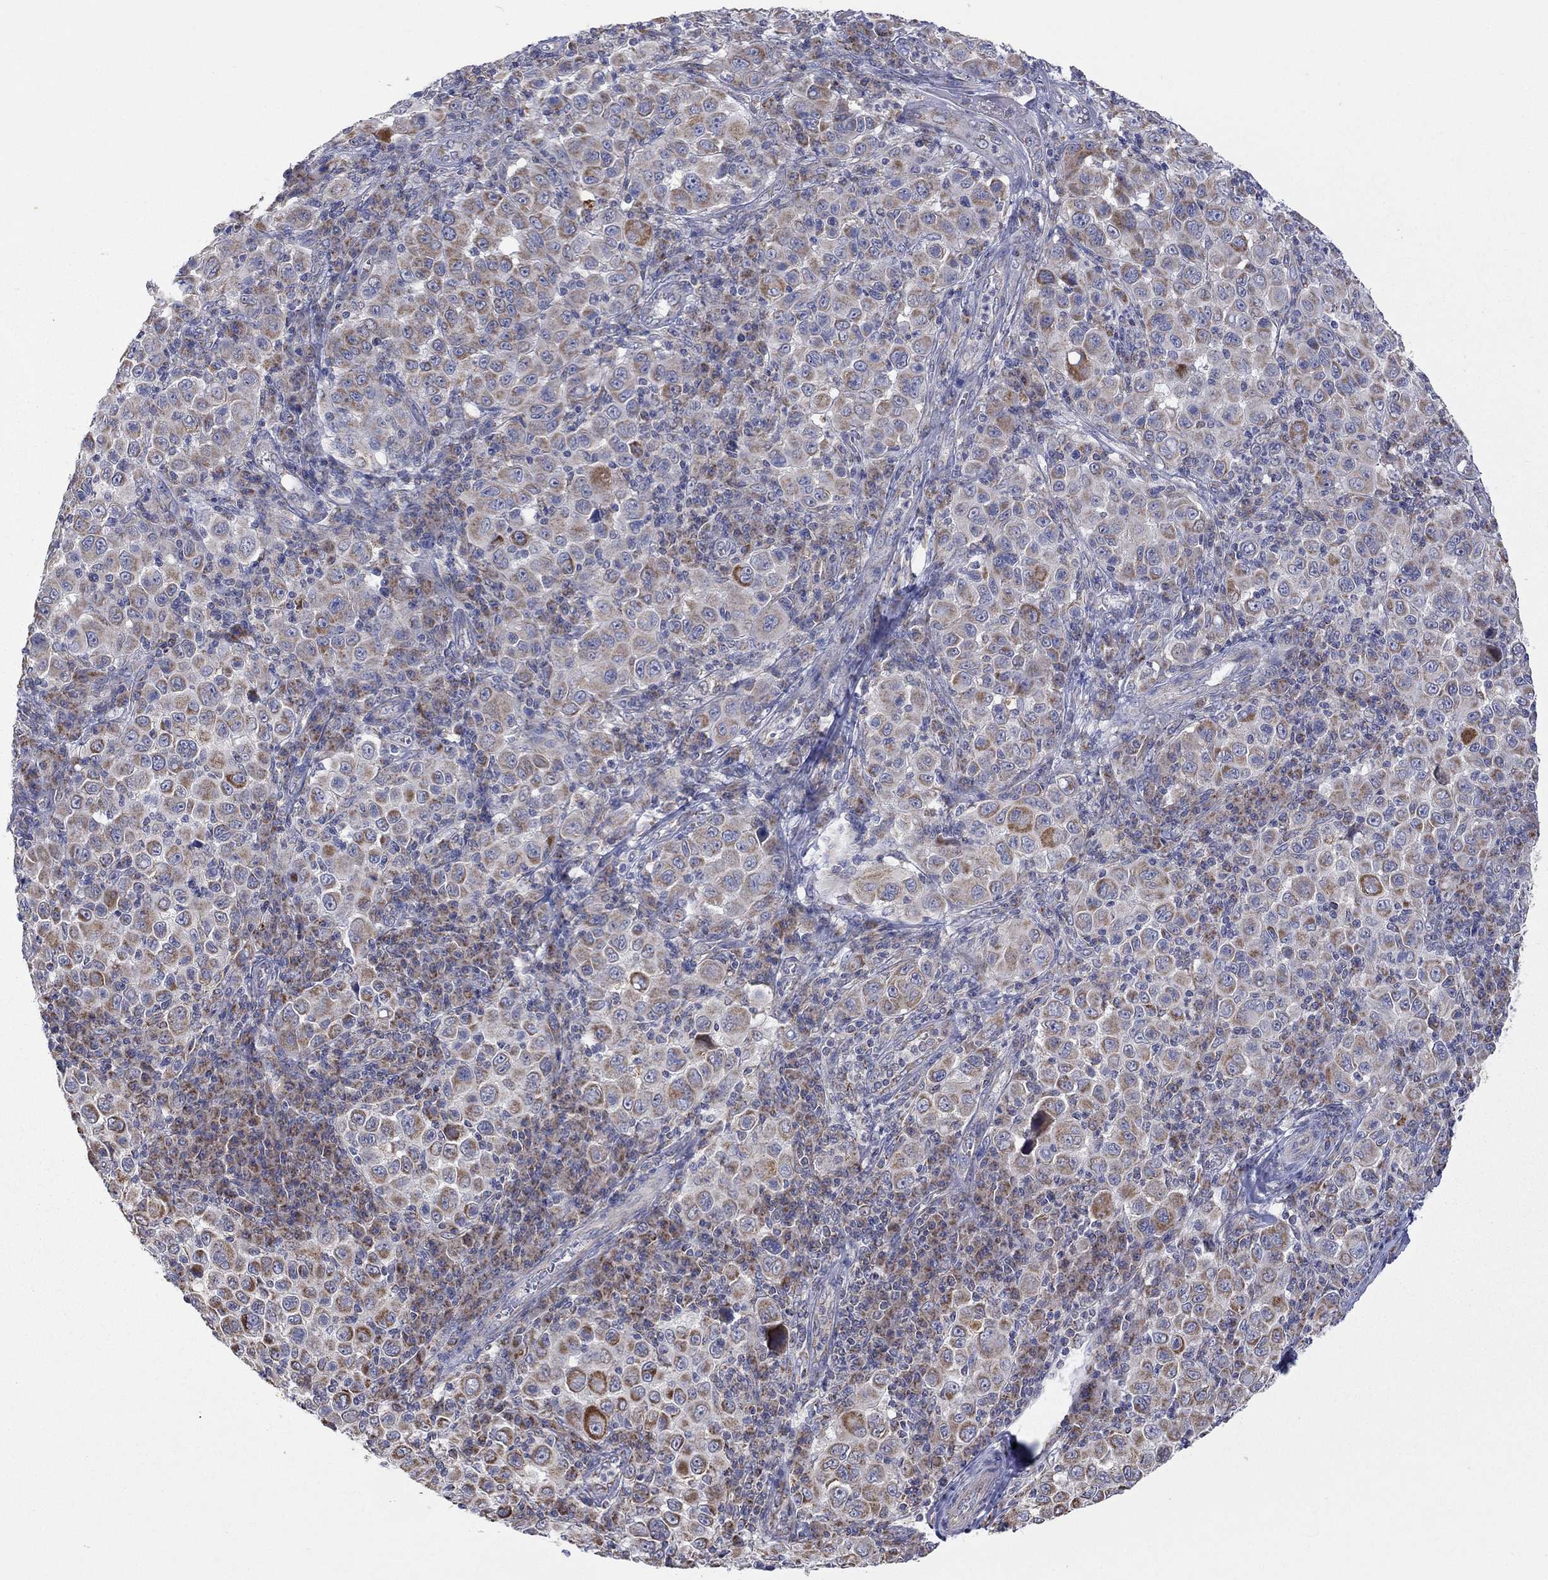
{"staining": {"intensity": "strong", "quantity": "<25%", "location": "cytoplasmic/membranous"}, "tissue": "melanoma", "cell_type": "Tumor cells", "image_type": "cancer", "snomed": [{"axis": "morphology", "description": "Malignant melanoma, NOS"}, {"axis": "topography", "description": "Skin"}], "caption": "Brown immunohistochemical staining in malignant melanoma exhibits strong cytoplasmic/membranous positivity in approximately <25% of tumor cells. Using DAB (3,3'-diaminobenzidine) (brown) and hematoxylin (blue) stains, captured at high magnification using brightfield microscopy.", "gene": "HPS5", "patient": {"sex": "female", "age": 57}}